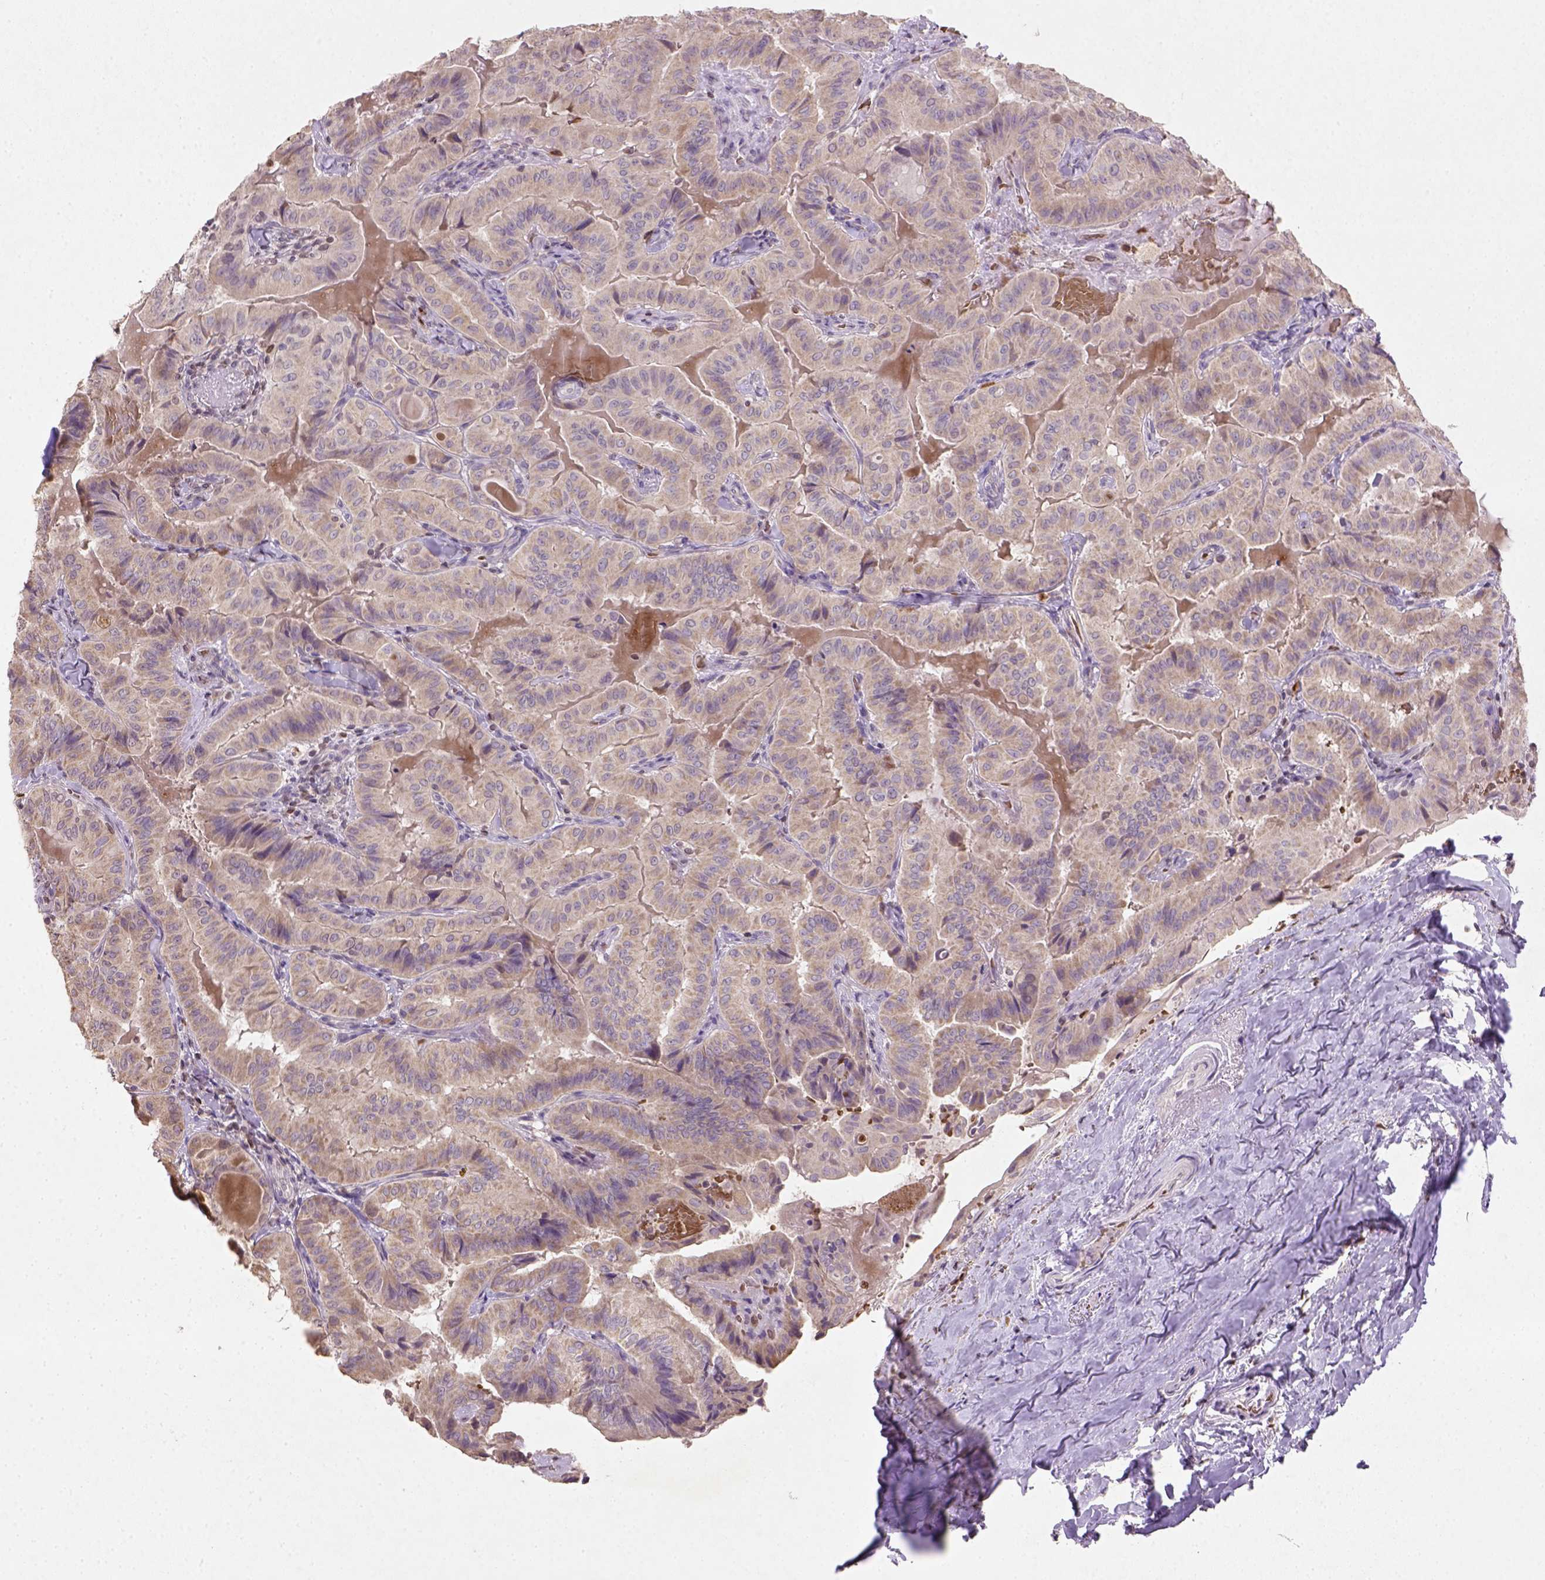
{"staining": {"intensity": "weak", "quantity": ">75%", "location": "cytoplasmic/membranous"}, "tissue": "thyroid cancer", "cell_type": "Tumor cells", "image_type": "cancer", "snomed": [{"axis": "morphology", "description": "Papillary adenocarcinoma, NOS"}, {"axis": "topography", "description": "Thyroid gland"}], "caption": "Human thyroid cancer stained for a protein (brown) demonstrates weak cytoplasmic/membranous positive staining in about >75% of tumor cells.", "gene": "NUDT3", "patient": {"sex": "female", "age": 68}}